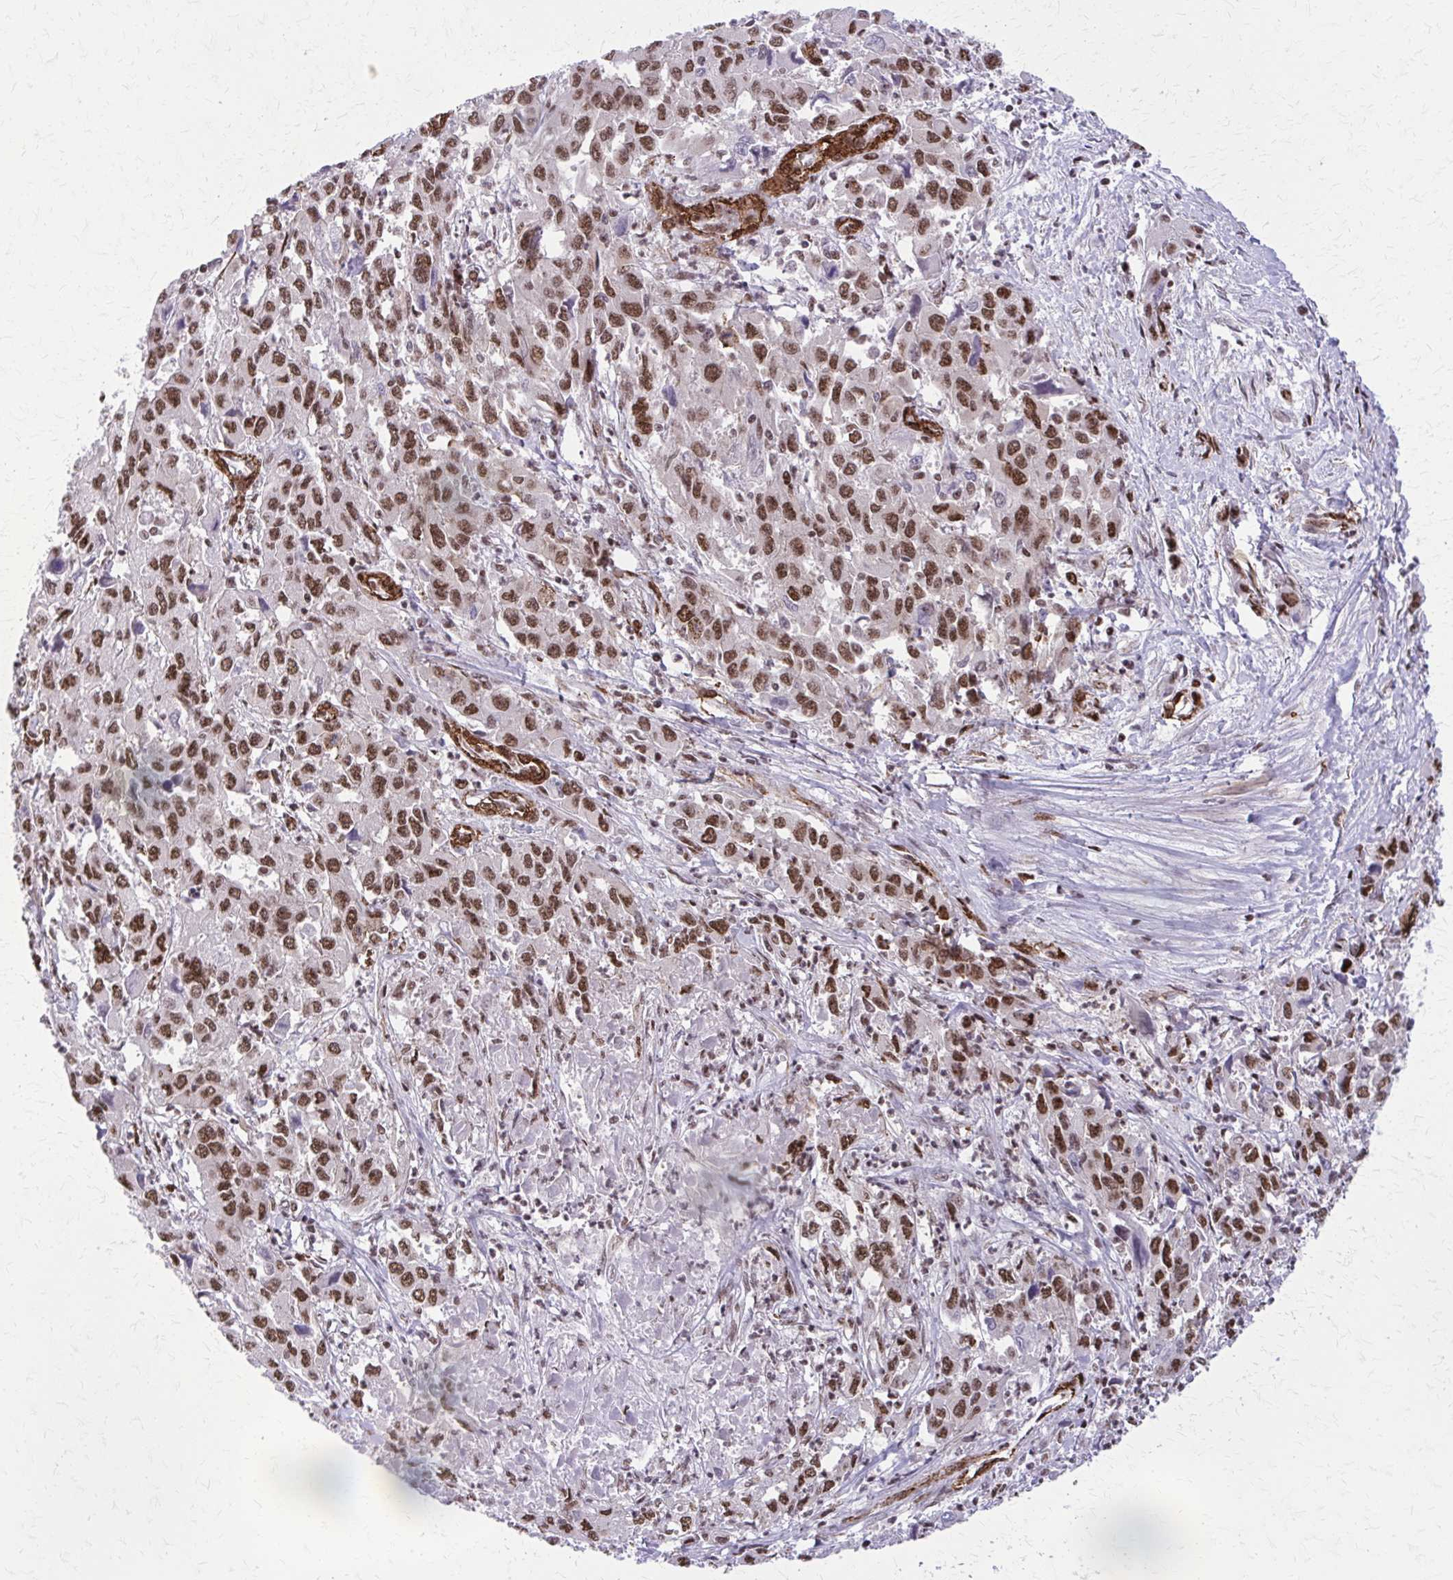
{"staining": {"intensity": "moderate", "quantity": ">75%", "location": "nuclear"}, "tissue": "liver cancer", "cell_type": "Tumor cells", "image_type": "cancer", "snomed": [{"axis": "morphology", "description": "Carcinoma, Hepatocellular, NOS"}, {"axis": "topography", "description": "Liver"}], "caption": "Immunohistochemistry (IHC) photomicrograph of human liver cancer (hepatocellular carcinoma) stained for a protein (brown), which demonstrates medium levels of moderate nuclear staining in about >75% of tumor cells.", "gene": "NRBF2", "patient": {"sex": "male", "age": 63}}